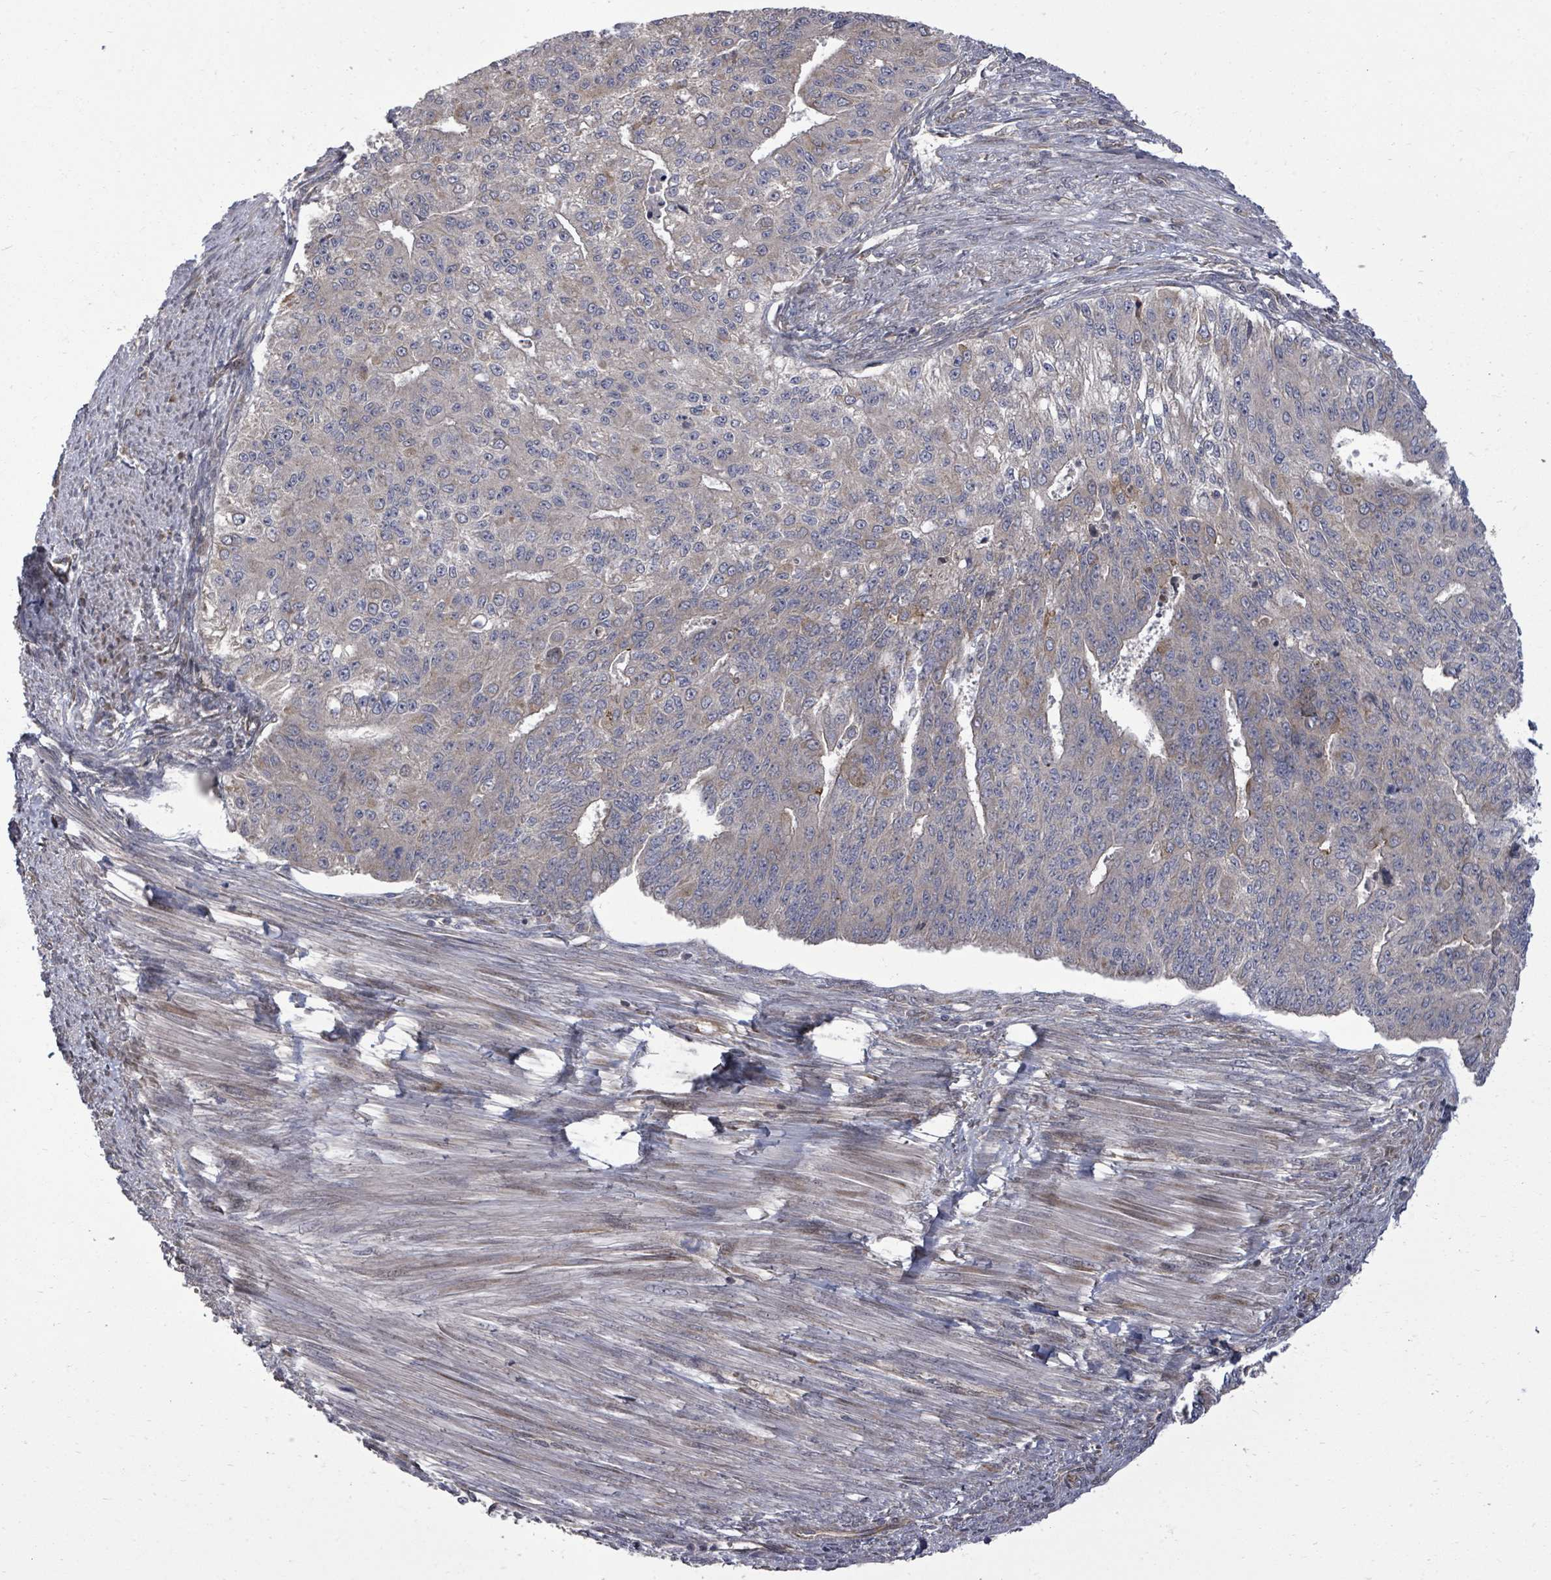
{"staining": {"intensity": "weak", "quantity": "<25%", "location": "cytoplasmic/membranous"}, "tissue": "endometrial cancer", "cell_type": "Tumor cells", "image_type": "cancer", "snomed": [{"axis": "morphology", "description": "Adenocarcinoma, NOS"}, {"axis": "topography", "description": "Endometrium"}], "caption": "A high-resolution micrograph shows IHC staining of endometrial cancer, which exhibits no significant expression in tumor cells. The staining was performed using DAB to visualize the protein expression in brown, while the nuclei were stained in blue with hematoxylin (Magnification: 20x).", "gene": "KRTAP27-1", "patient": {"sex": "female", "age": 32}}